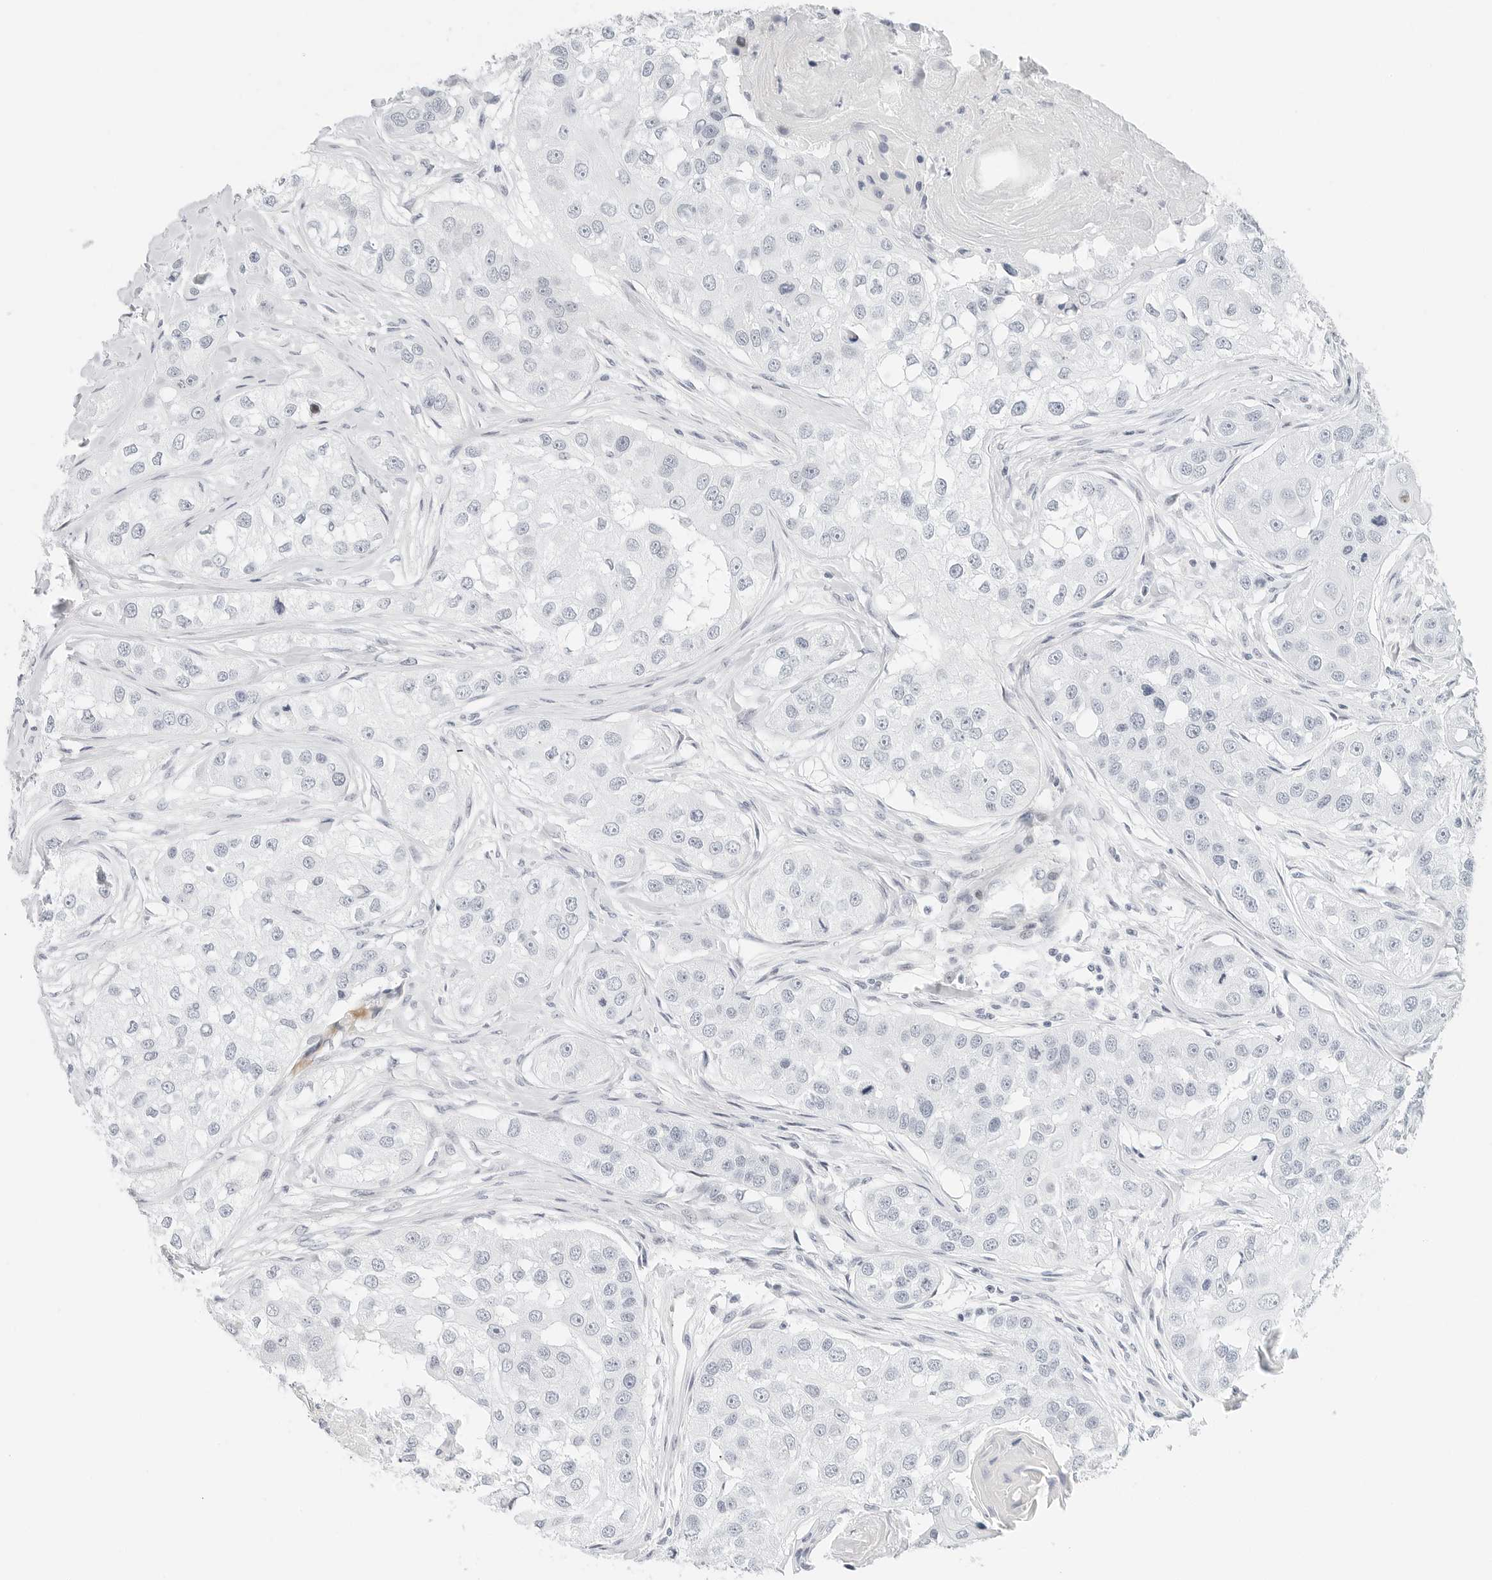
{"staining": {"intensity": "negative", "quantity": "none", "location": "none"}, "tissue": "head and neck cancer", "cell_type": "Tumor cells", "image_type": "cancer", "snomed": [{"axis": "morphology", "description": "Normal tissue, NOS"}, {"axis": "morphology", "description": "Squamous cell carcinoma, NOS"}, {"axis": "topography", "description": "Skeletal muscle"}, {"axis": "topography", "description": "Head-Neck"}], "caption": "Histopathology image shows no protein staining in tumor cells of head and neck squamous cell carcinoma tissue.", "gene": "PARP10", "patient": {"sex": "male", "age": 51}}